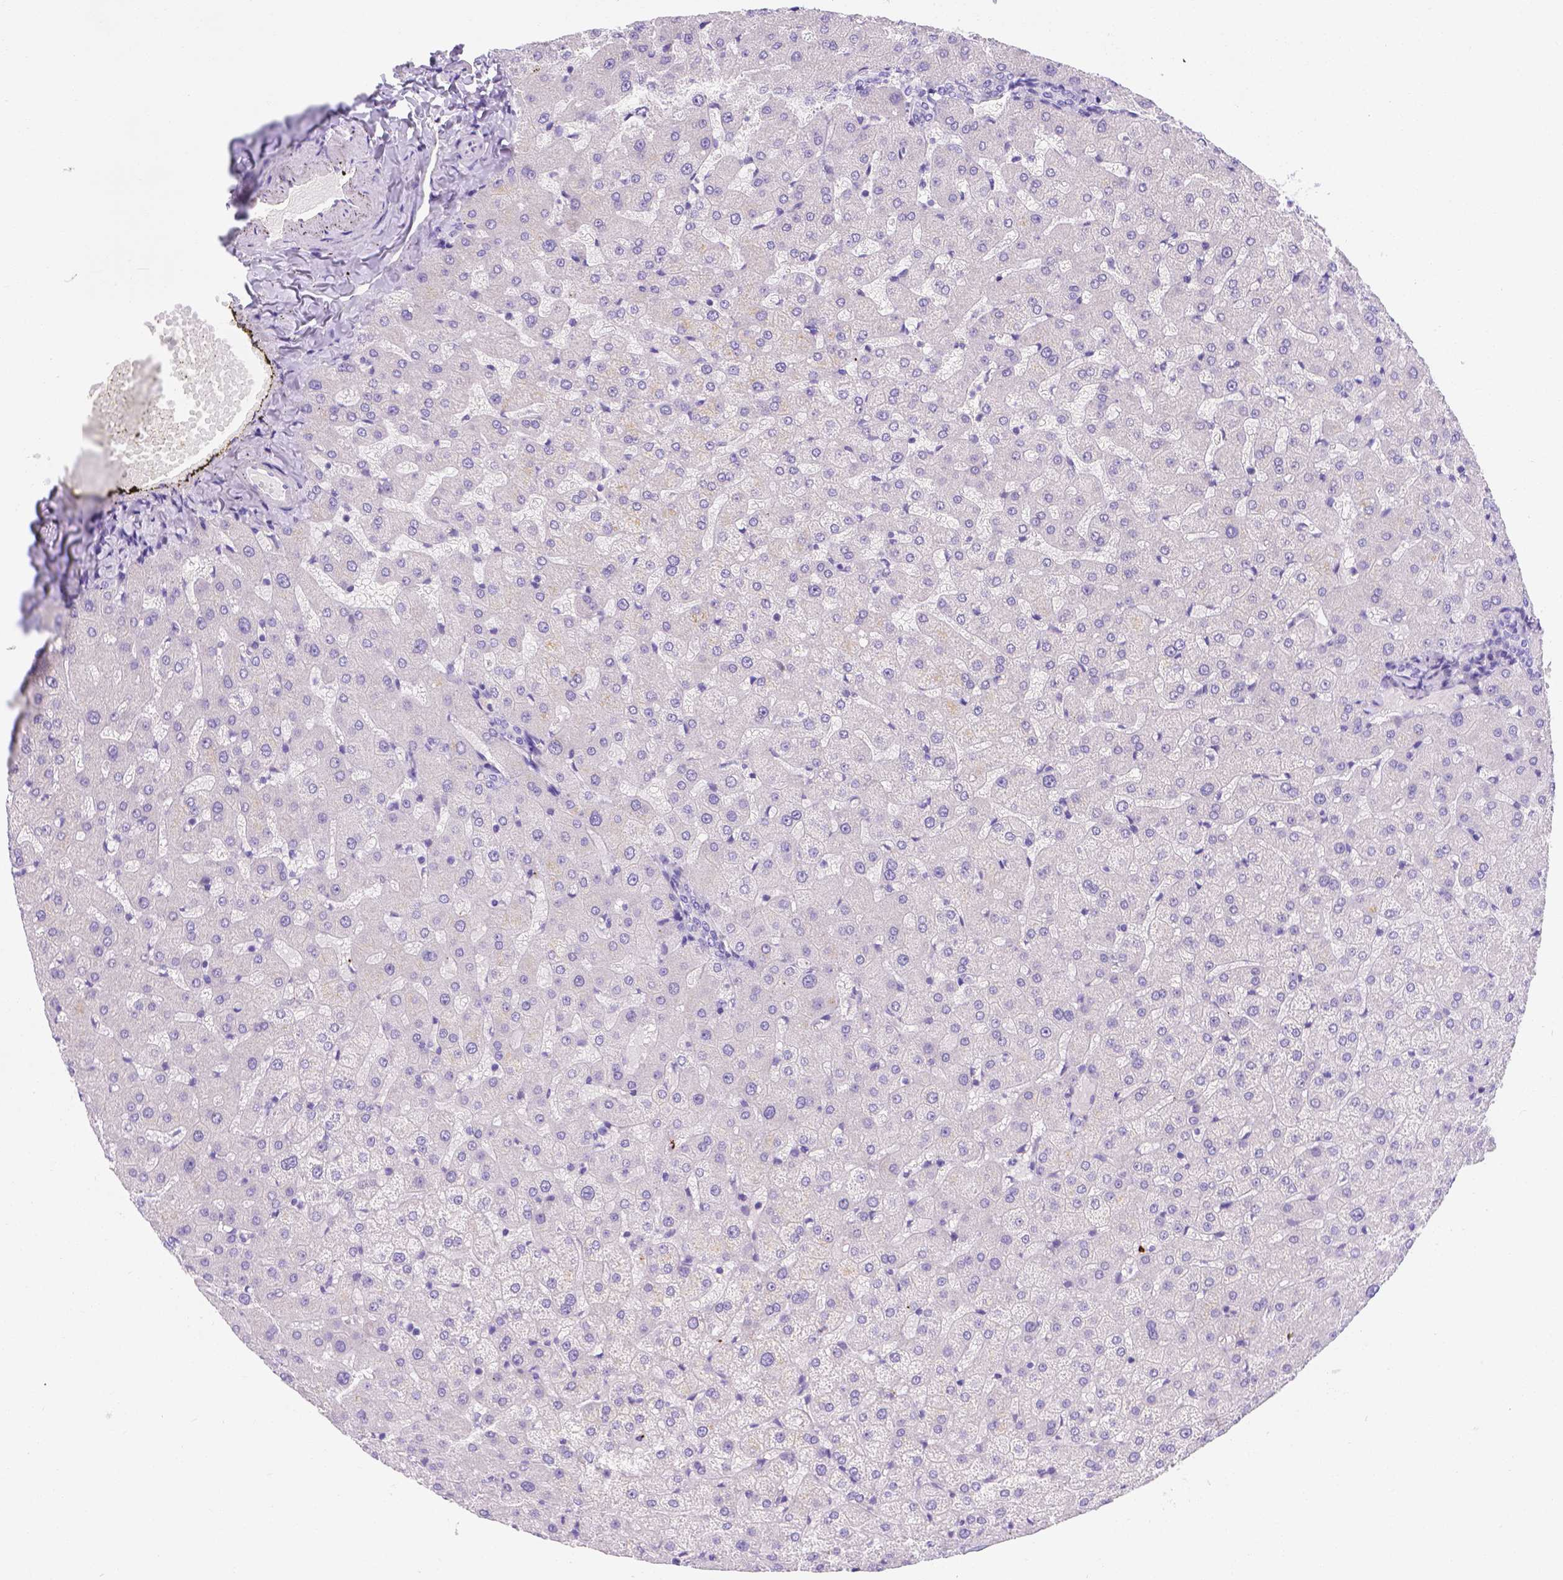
{"staining": {"intensity": "negative", "quantity": "none", "location": "none"}, "tissue": "liver", "cell_type": "Cholangiocytes", "image_type": "normal", "snomed": [{"axis": "morphology", "description": "Normal tissue, NOS"}, {"axis": "topography", "description": "Liver"}], "caption": "There is no significant positivity in cholangiocytes of liver. (Brightfield microscopy of DAB (3,3'-diaminobenzidine) IHC at high magnification).", "gene": "MLN", "patient": {"sex": "female", "age": 50}}